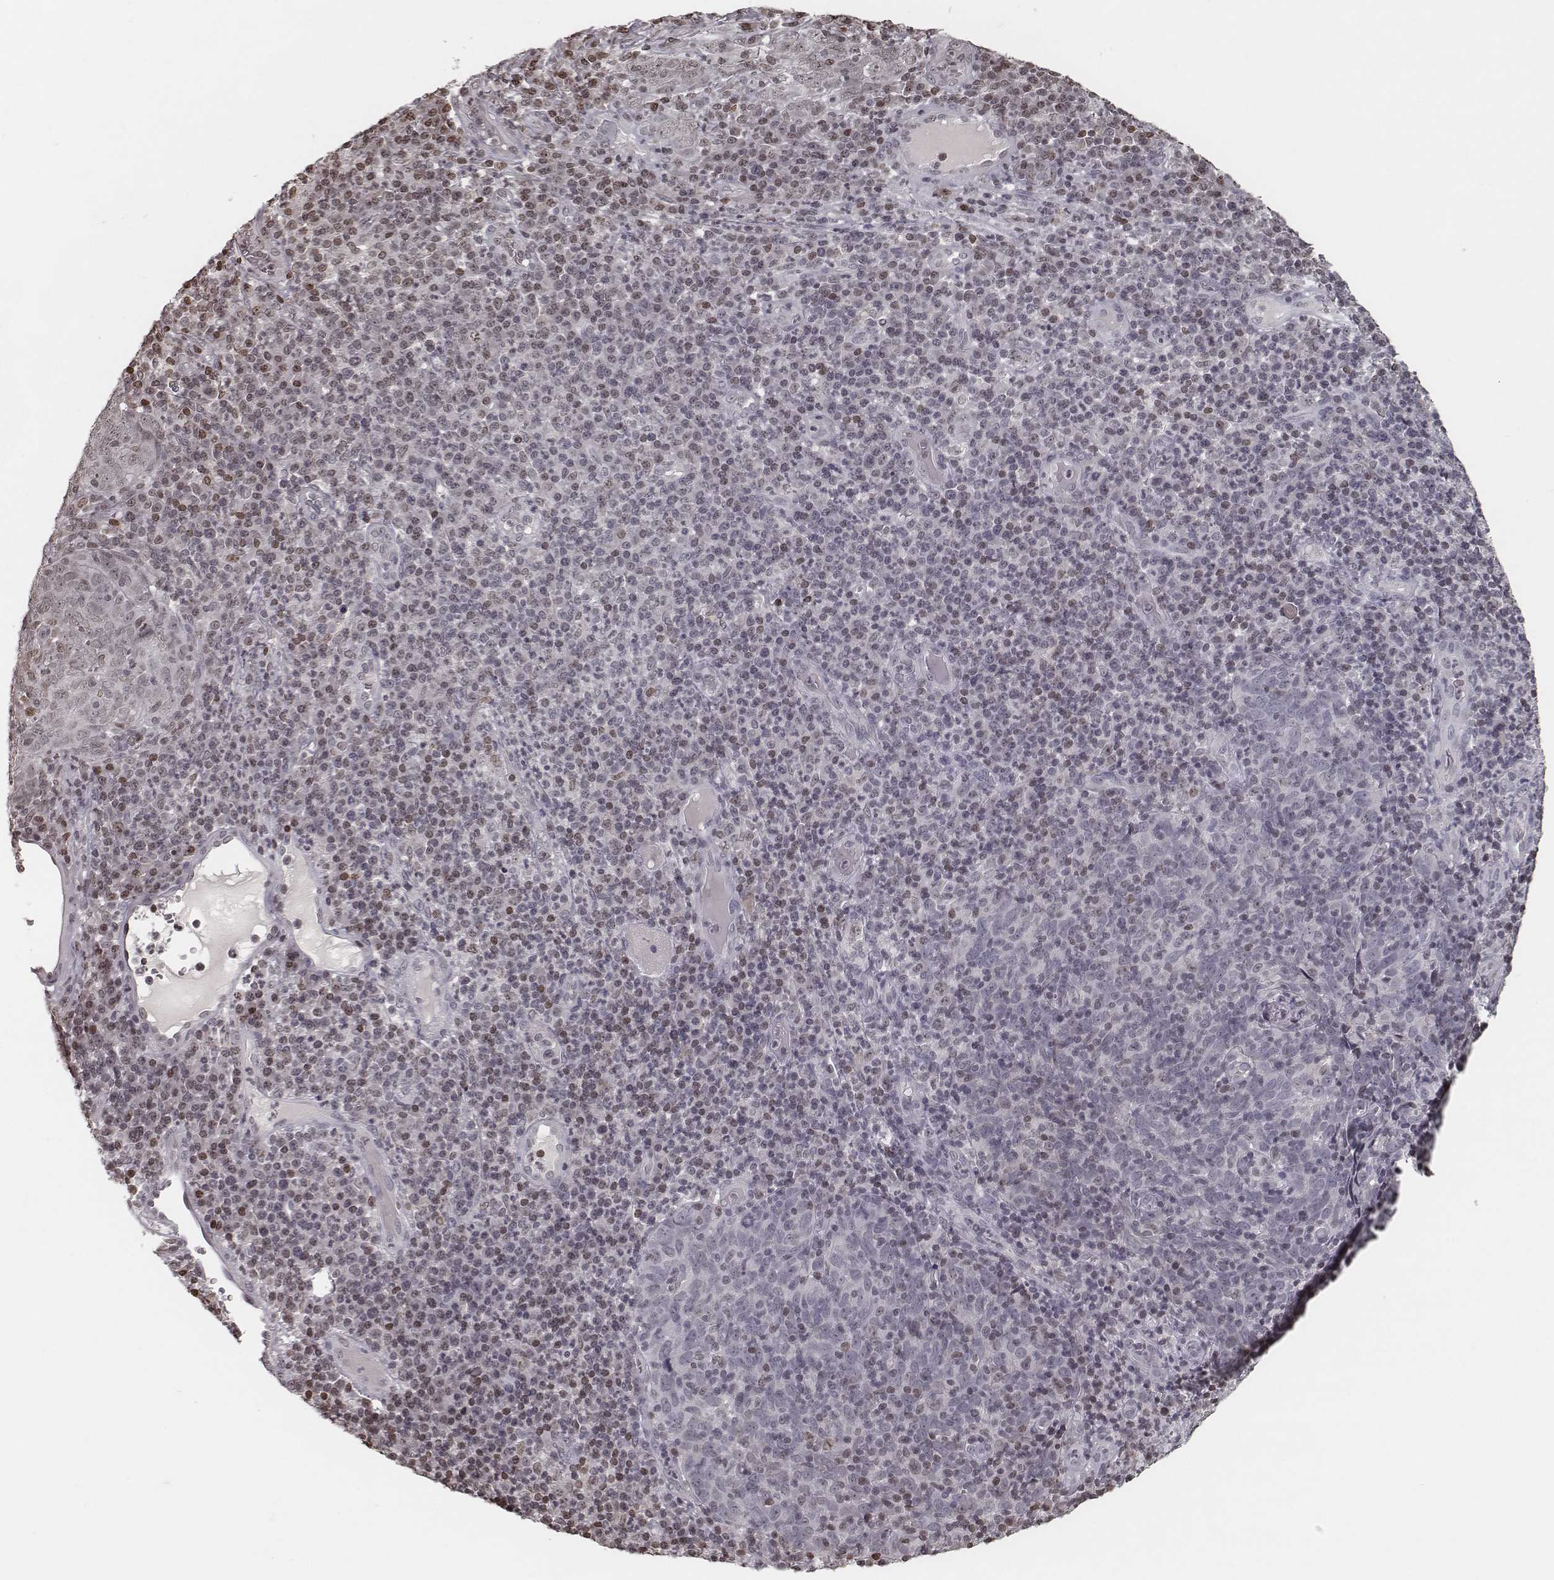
{"staining": {"intensity": "negative", "quantity": "none", "location": "none"}, "tissue": "skin cancer", "cell_type": "Tumor cells", "image_type": "cancer", "snomed": [{"axis": "morphology", "description": "Squamous cell carcinoma, NOS"}, {"axis": "topography", "description": "Skin"}, {"axis": "topography", "description": "Anal"}], "caption": "DAB immunohistochemical staining of human skin cancer (squamous cell carcinoma) reveals no significant positivity in tumor cells.", "gene": "HMGA2", "patient": {"sex": "female", "age": 51}}